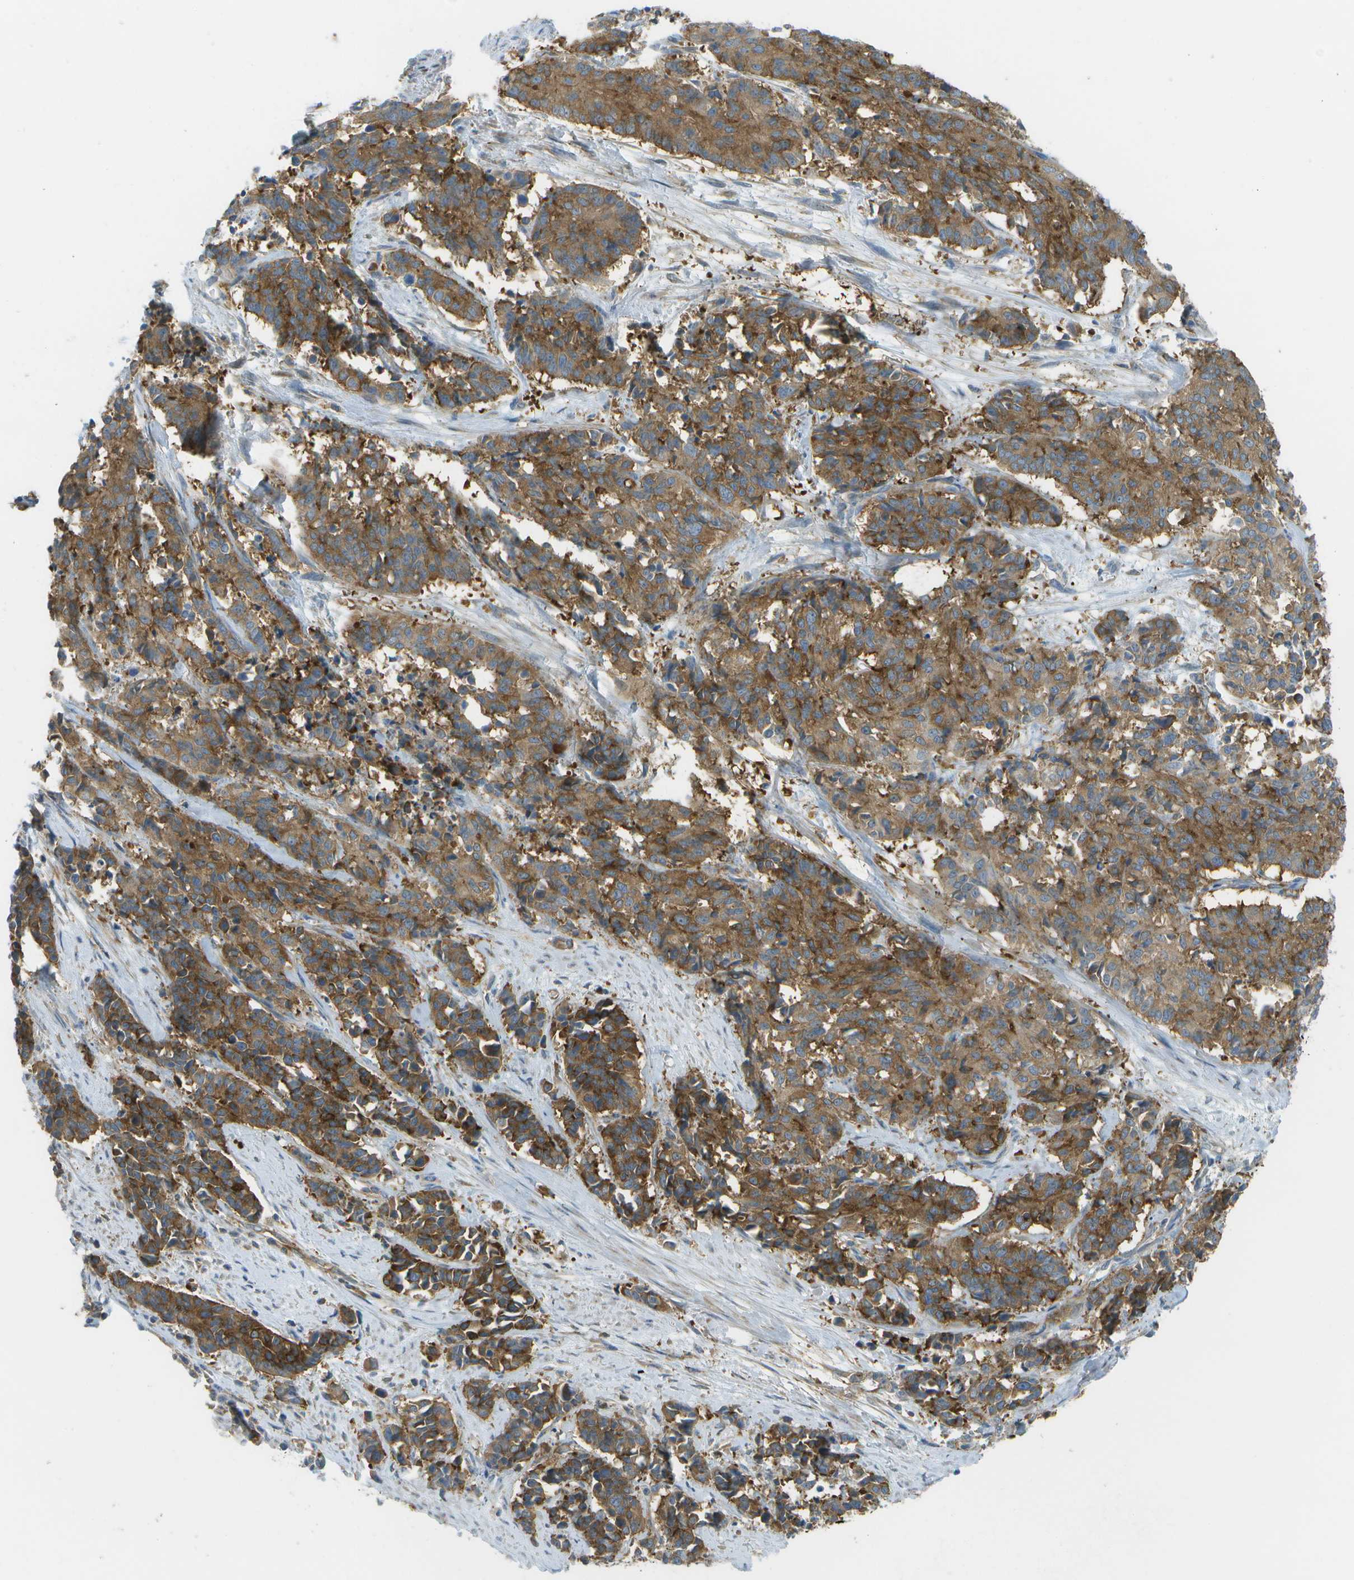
{"staining": {"intensity": "moderate", "quantity": ">75%", "location": "cytoplasmic/membranous"}, "tissue": "cervical cancer", "cell_type": "Tumor cells", "image_type": "cancer", "snomed": [{"axis": "morphology", "description": "Squamous cell carcinoma, NOS"}, {"axis": "topography", "description": "Cervix"}], "caption": "Tumor cells exhibit medium levels of moderate cytoplasmic/membranous positivity in approximately >75% of cells in human cervical cancer (squamous cell carcinoma).", "gene": "WNK2", "patient": {"sex": "female", "age": 35}}